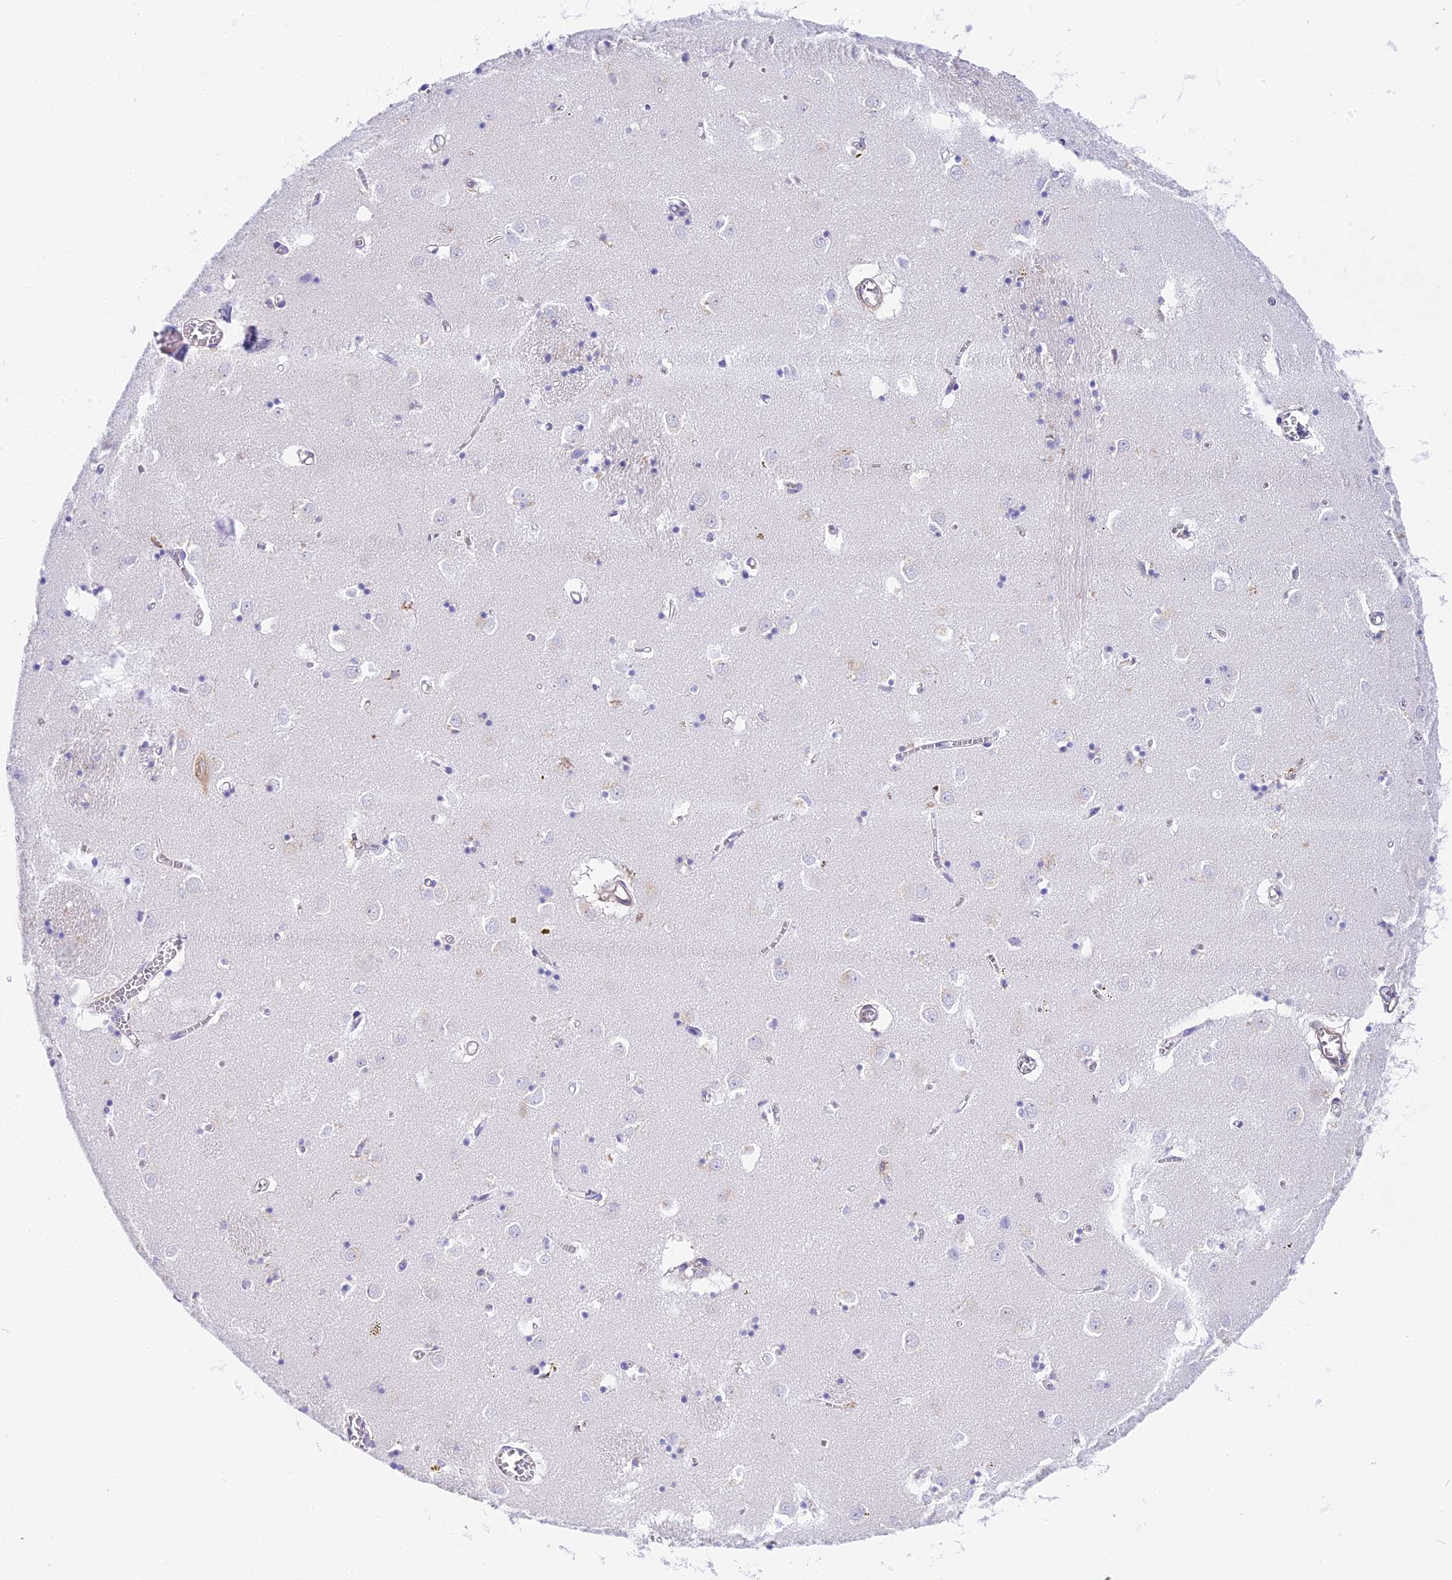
{"staining": {"intensity": "negative", "quantity": "none", "location": "none"}, "tissue": "caudate", "cell_type": "Glial cells", "image_type": "normal", "snomed": [{"axis": "morphology", "description": "Normal tissue, NOS"}, {"axis": "topography", "description": "Lateral ventricle wall"}], "caption": "This micrograph is of normal caudate stained with immunohistochemistry to label a protein in brown with the nuclei are counter-stained blue. There is no expression in glial cells.", "gene": "HOMER3", "patient": {"sex": "male", "age": 70}}